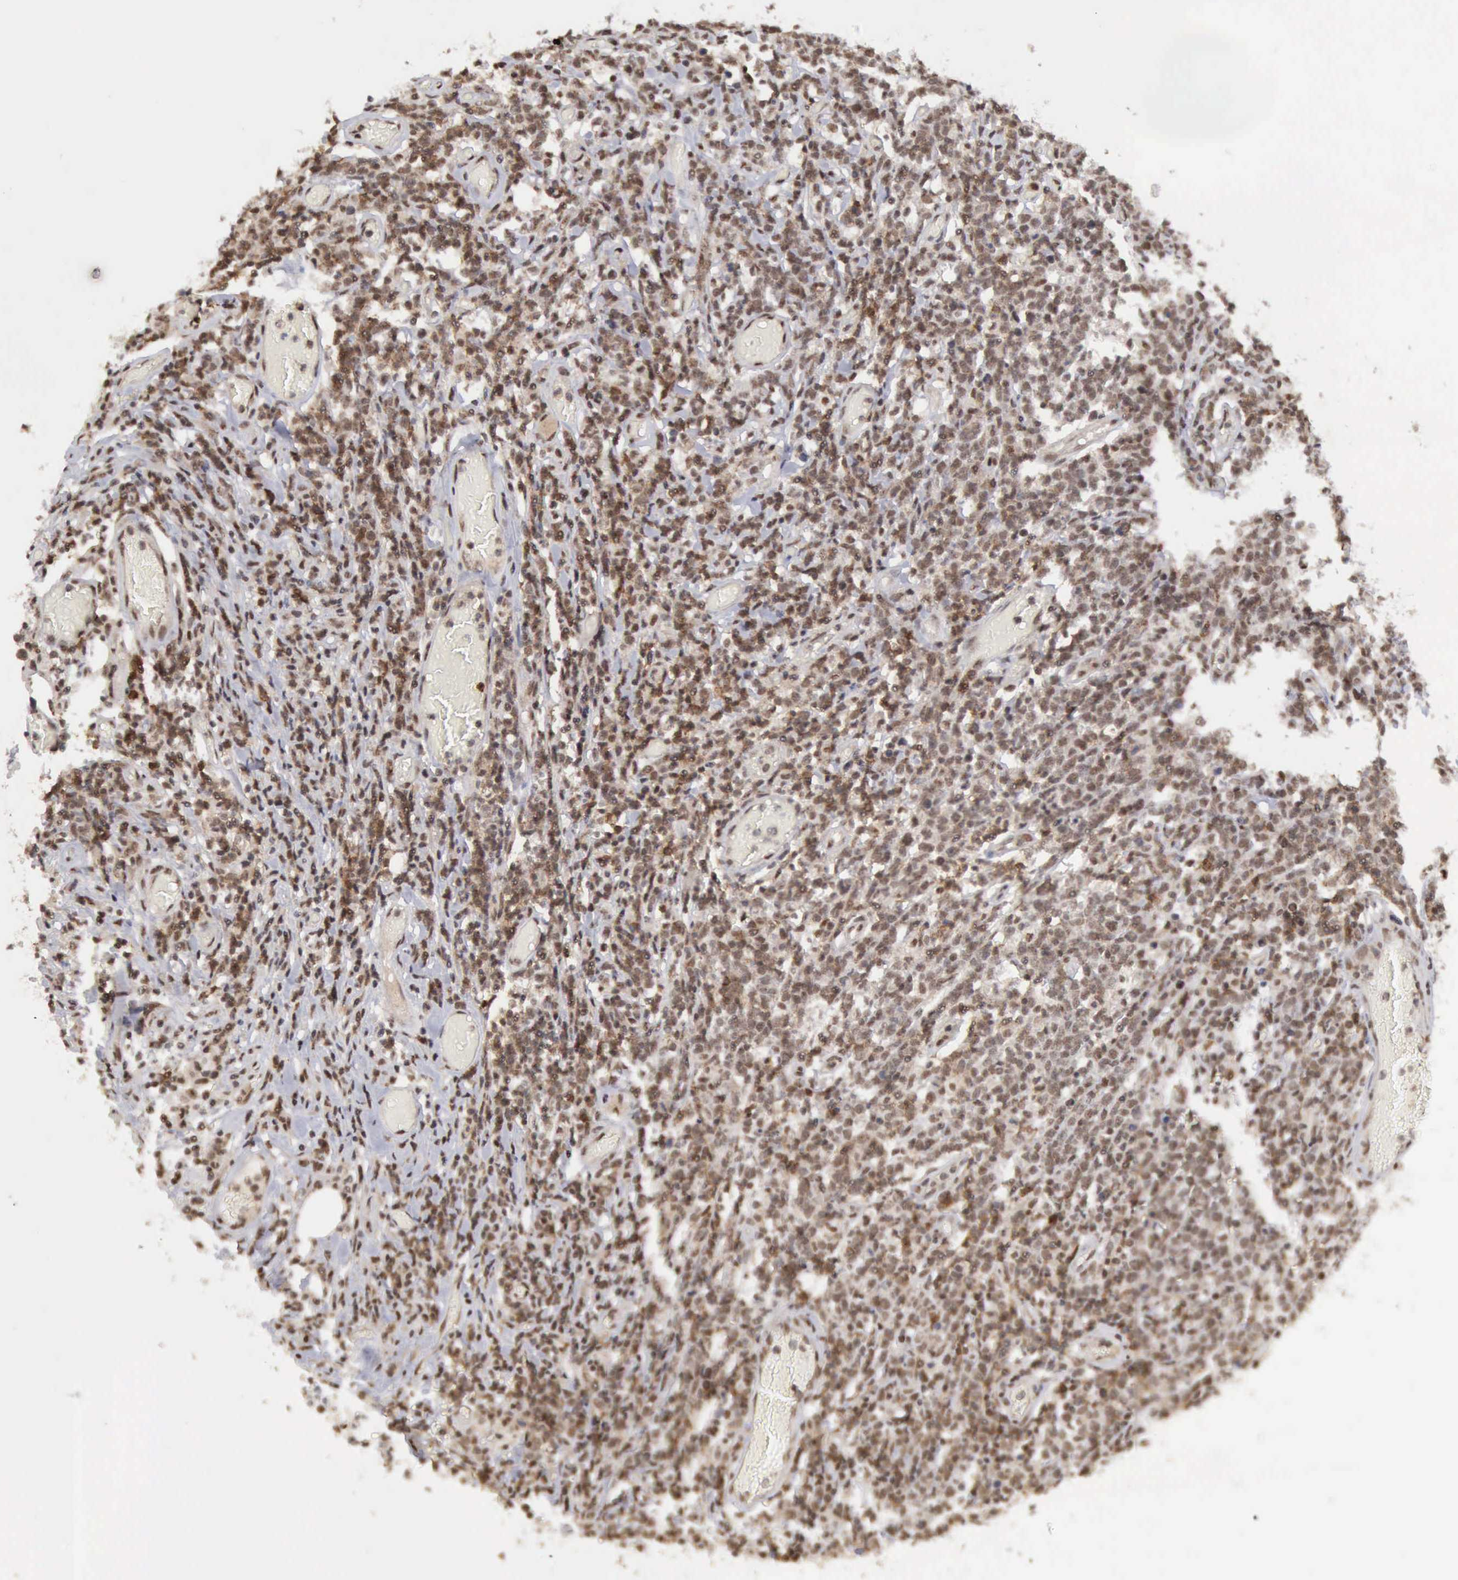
{"staining": {"intensity": "weak", "quantity": "25%-75%", "location": "cytoplasmic/membranous,nuclear"}, "tissue": "lymphoma", "cell_type": "Tumor cells", "image_type": "cancer", "snomed": [{"axis": "morphology", "description": "Malignant lymphoma, non-Hodgkin's type, High grade"}, {"axis": "topography", "description": "Colon"}], "caption": "A micrograph of lymphoma stained for a protein displays weak cytoplasmic/membranous and nuclear brown staining in tumor cells.", "gene": "CDKN2A", "patient": {"sex": "male", "age": 82}}